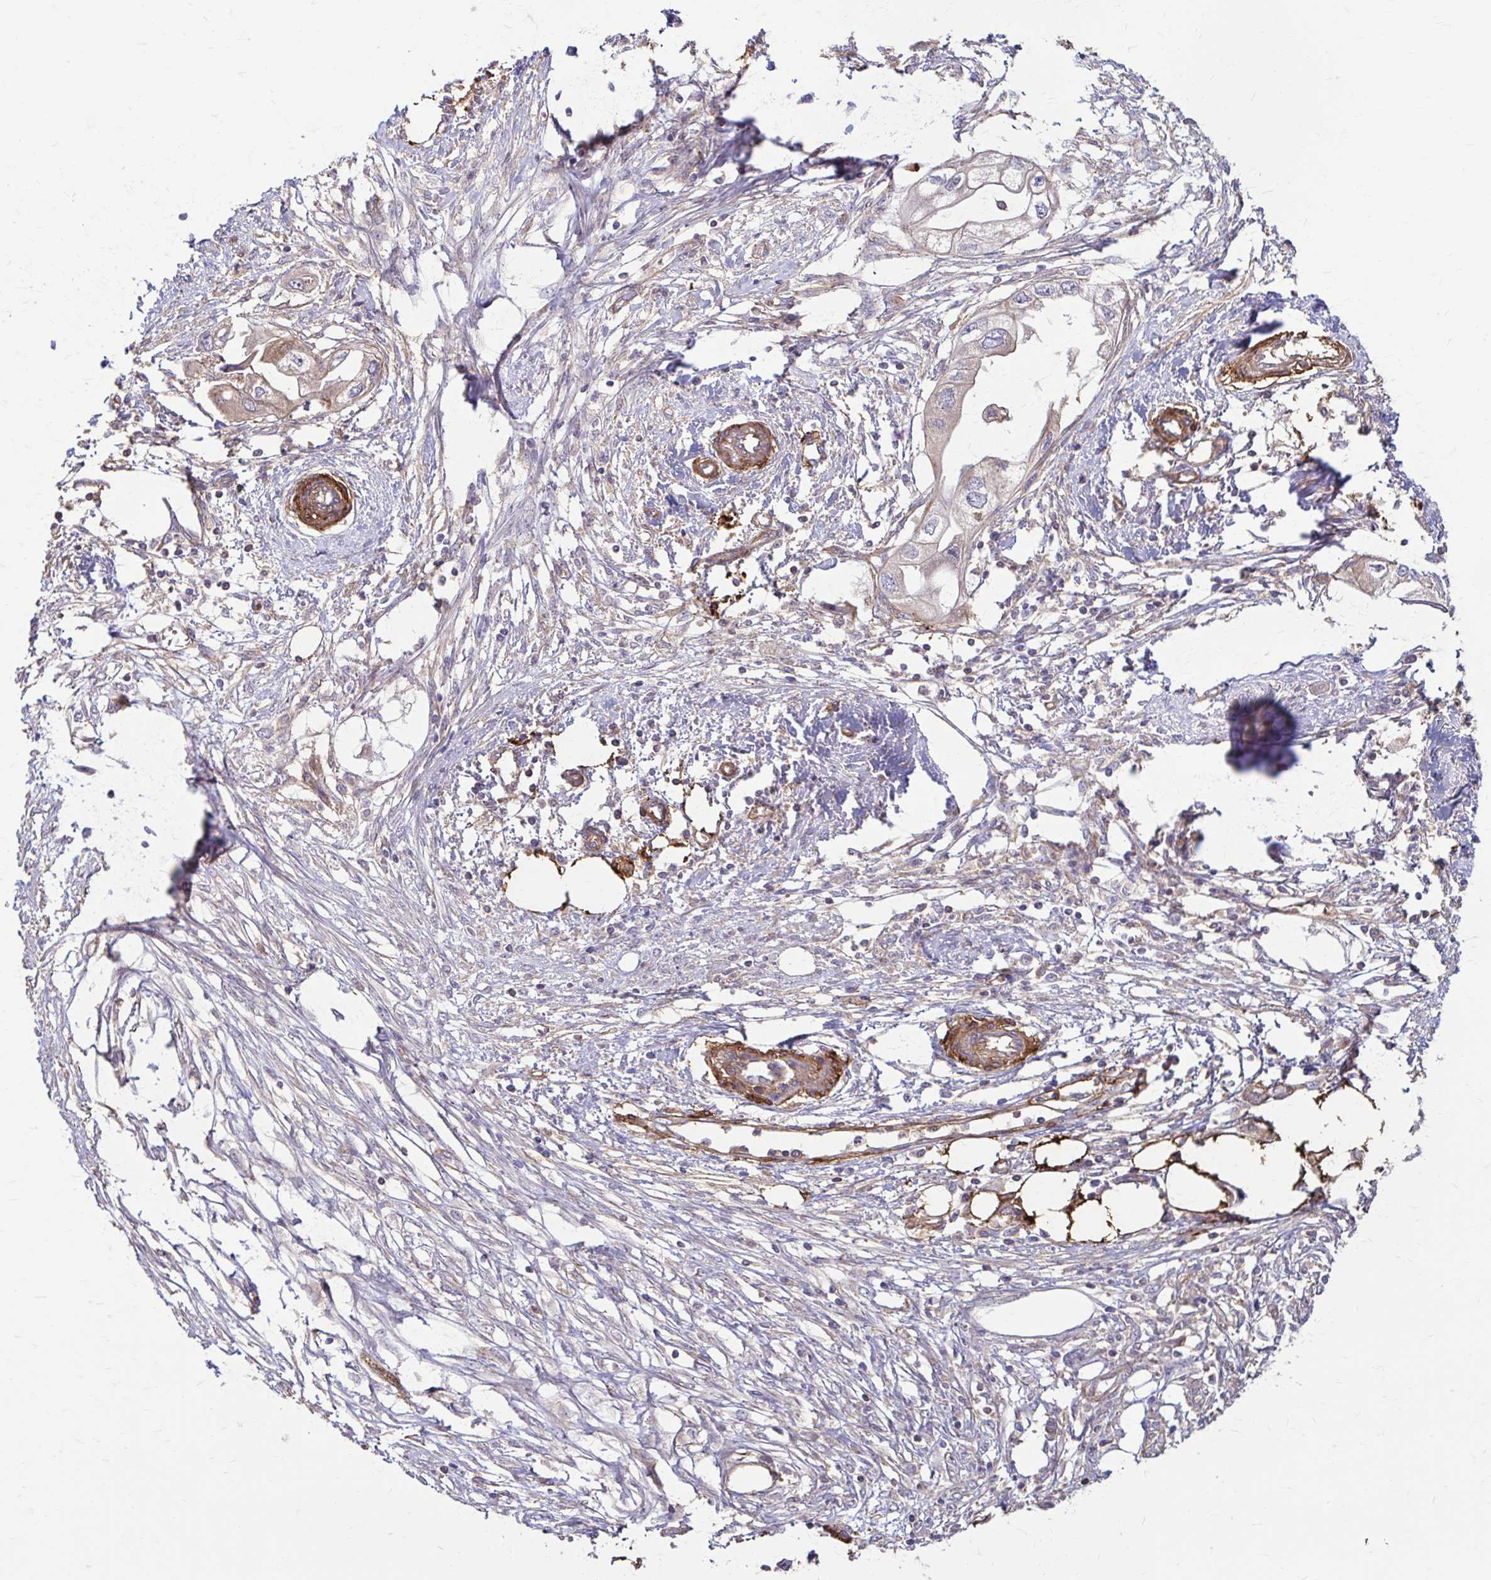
{"staining": {"intensity": "weak", "quantity": "<25%", "location": "cytoplasmic/membranous"}, "tissue": "endometrial cancer", "cell_type": "Tumor cells", "image_type": "cancer", "snomed": [{"axis": "morphology", "description": "Adenocarcinoma, NOS"}, {"axis": "morphology", "description": "Adenocarcinoma, metastatic, NOS"}, {"axis": "topography", "description": "Adipose tissue"}, {"axis": "topography", "description": "Endometrium"}], "caption": "This is a micrograph of immunohistochemistry staining of endometrial cancer (adenocarcinoma), which shows no positivity in tumor cells. The staining was performed using DAB (3,3'-diaminobenzidine) to visualize the protein expression in brown, while the nuclei were stained in blue with hematoxylin (Magnification: 20x).", "gene": "DSP", "patient": {"sex": "female", "age": 67}}